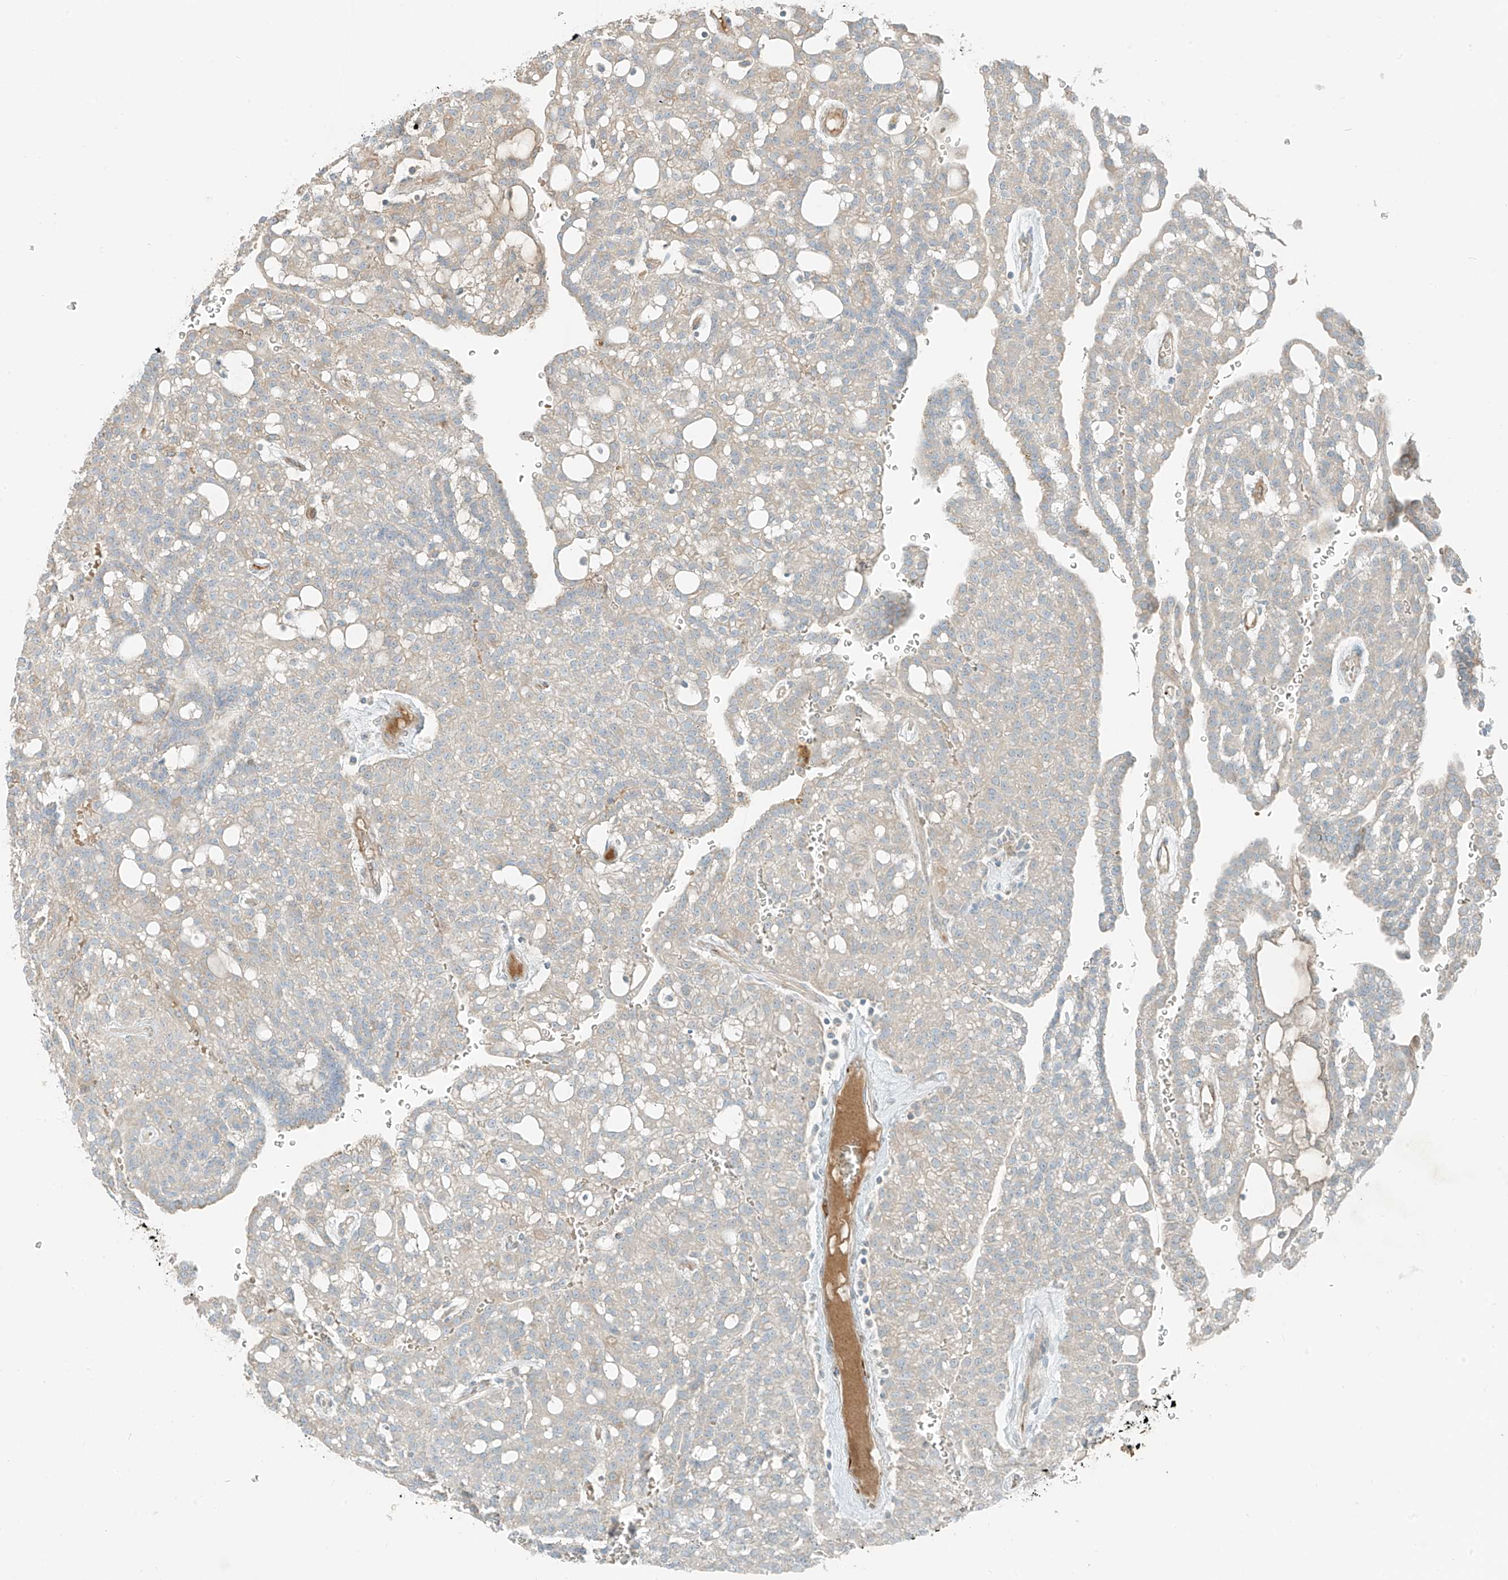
{"staining": {"intensity": "weak", "quantity": "<25%", "location": "cytoplasmic/membranous"}, "tissue": "renal cancer", "cell_type": "Tumor cells", "image_type": "cancer", "snomed": [{"axis": "morphology", "description": "Adenocarcinoma, NOS"}, {"axis": "topography", "description": "Kidney"}], "caption": "Tumor cells show no significant positivity in adenocarcinoma (renal). Nuclei are stained in blue.", "gene": "FSTL1", "patient": {"sex": "male", "age": 63}}